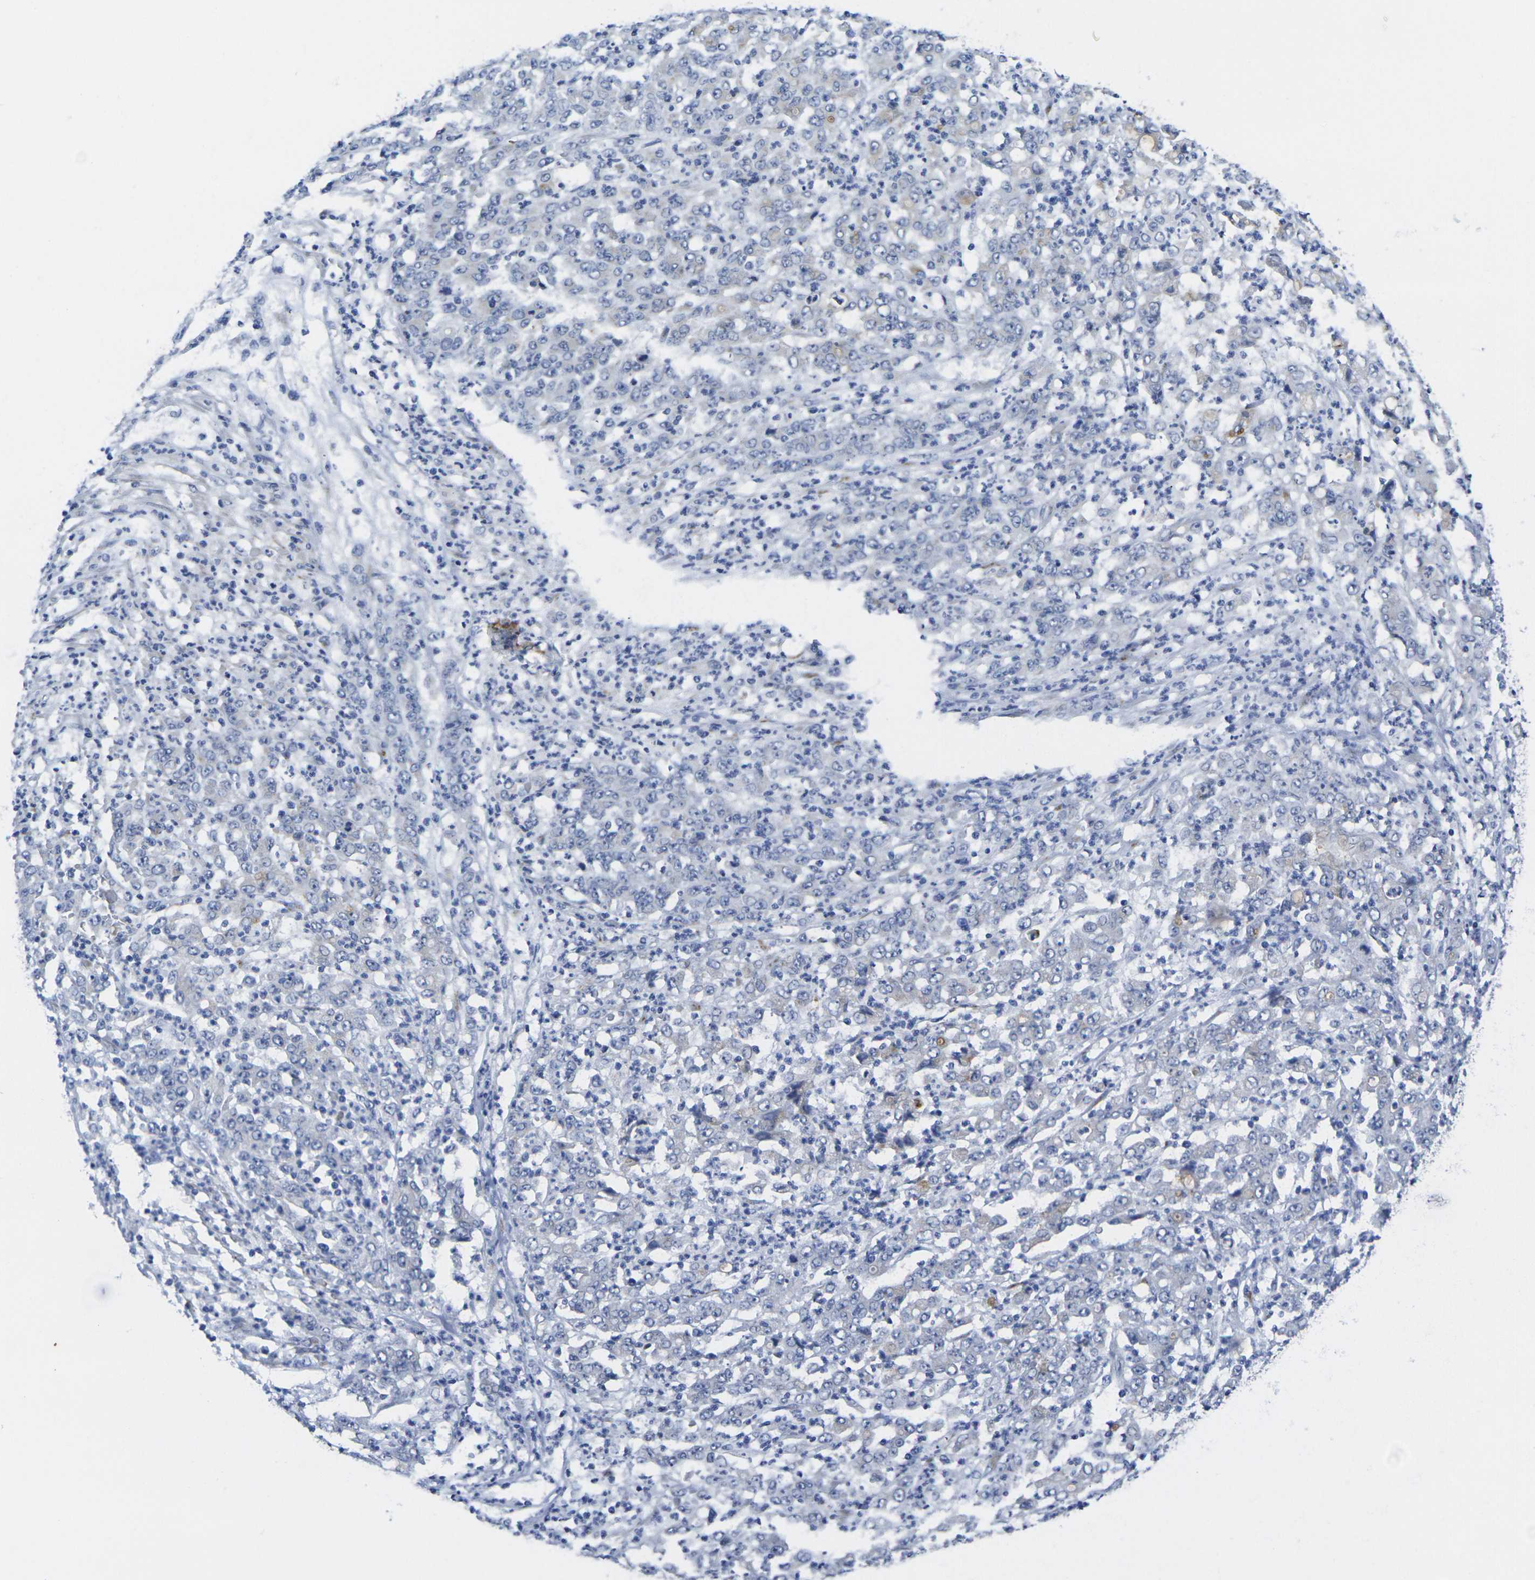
{"staining": {"intensity": "moderate", "quantity": "<25%", "location": "cytoplasmic/membranous"}, "tissue": "stomach cancer", "cell_type": "Tumor cells", "image_type": "cancer", "snomed": [{"axis": "morphology", "description": "Adenocarcinoma, NOS"}, {"axis": "topography", "description": "Stomach, lower"}], "caption": "Immunohistochemistry histopathology image of adenocarcinoma (stomach) stained for a protein (brown), which exhibits low levels of moderate cytoplasmic/membranous staining in about <25% of tumor cells.", "gene": "CRK", "patient": {"sex": "female", "age": 71}}